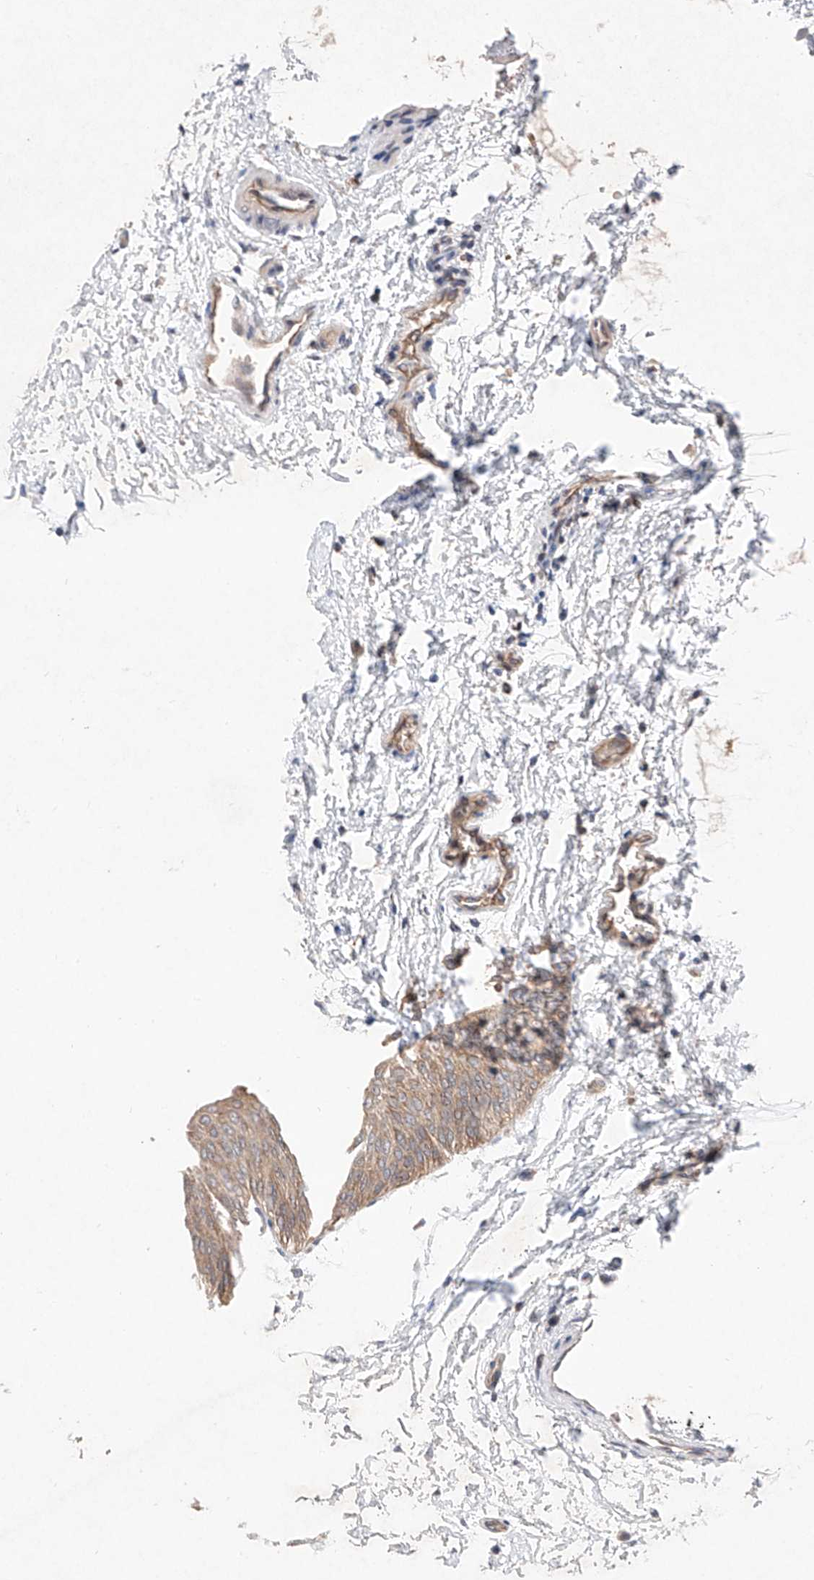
{"staining": {"intensity": "weak", "quantity": ">75%", "location": "cytoplasmic/membranous"}, "tissue": "urothelial cancer", "cell_type": "Tumor cells", "image_type": "cancer", "snomed": [{"axis": "morphology", "description": "Urothelial carcinoma, Low grade"}, {"axis": "topography", "description": "Urinary bladder"}], "caption": "Human urothelial cancer stained with a protein marker demonstrates weak staining in tumor cells.", "gene": "FASTK", "patient": {"sex": "female", "age": 60}}